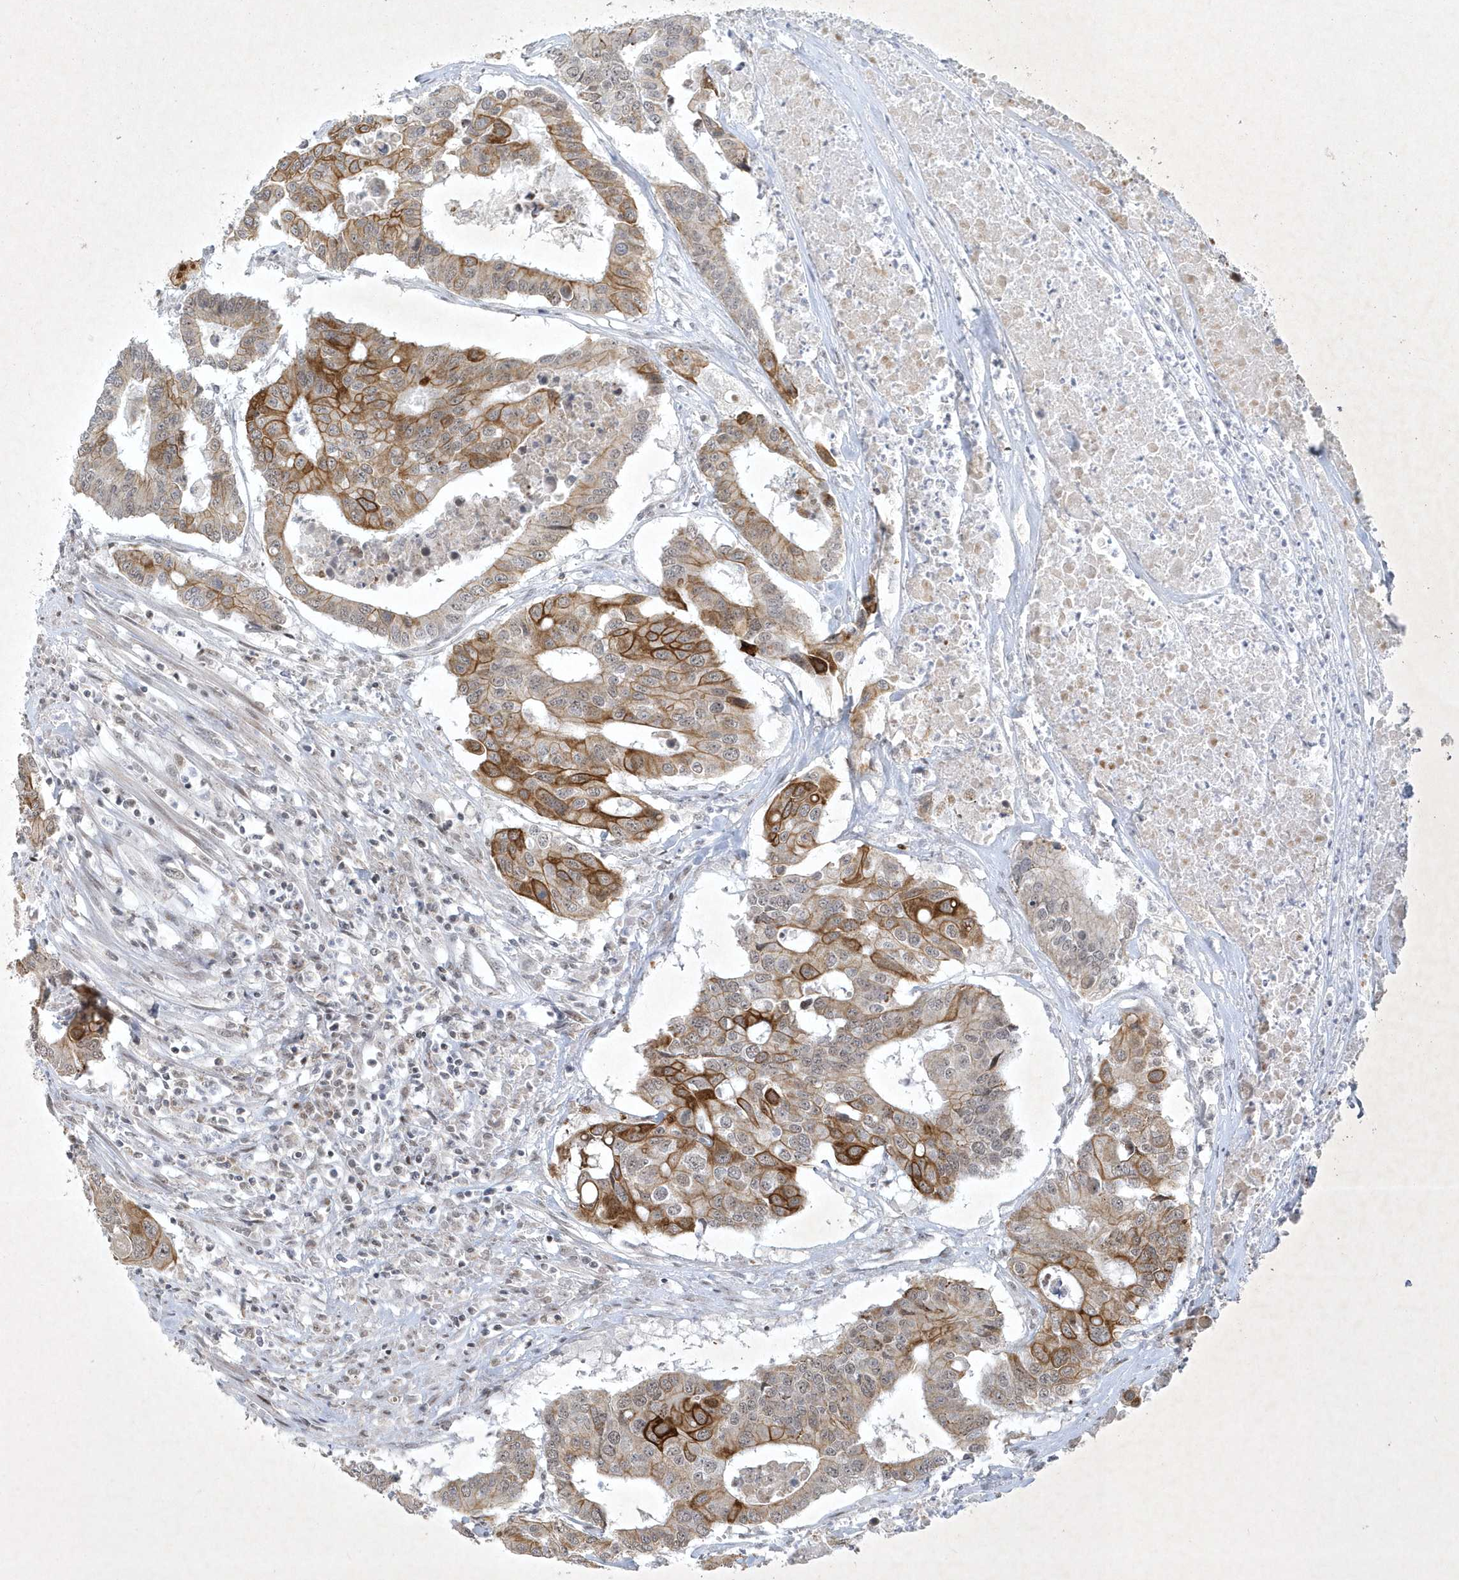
{"staining": {"intensity": "strong", "quantity": "<25%", "location": "cytoplasmic/membranous"}, "tissue": "colorectal cancer", "cell_type": "Tumor cells", "image_type": "cancer", "snomed": [{"axis": "morphology", "description": "Adenocarcinoma, NOS"}, {"axis": "topography", "description": "Colon"}], "caption": "IHC histopathology image of neoplastic tissue: adenocarcinoma (colorectal) stained using immunohistochemistry demonstrates medium levels of strong protein expression localized specifically in the cytoplasmic/membranous of tumor cells, appearing as a cytoplasmic/membranous brown color.", "gene": "ZBTB9", "patient": {"sex": "male", "age": 77}}